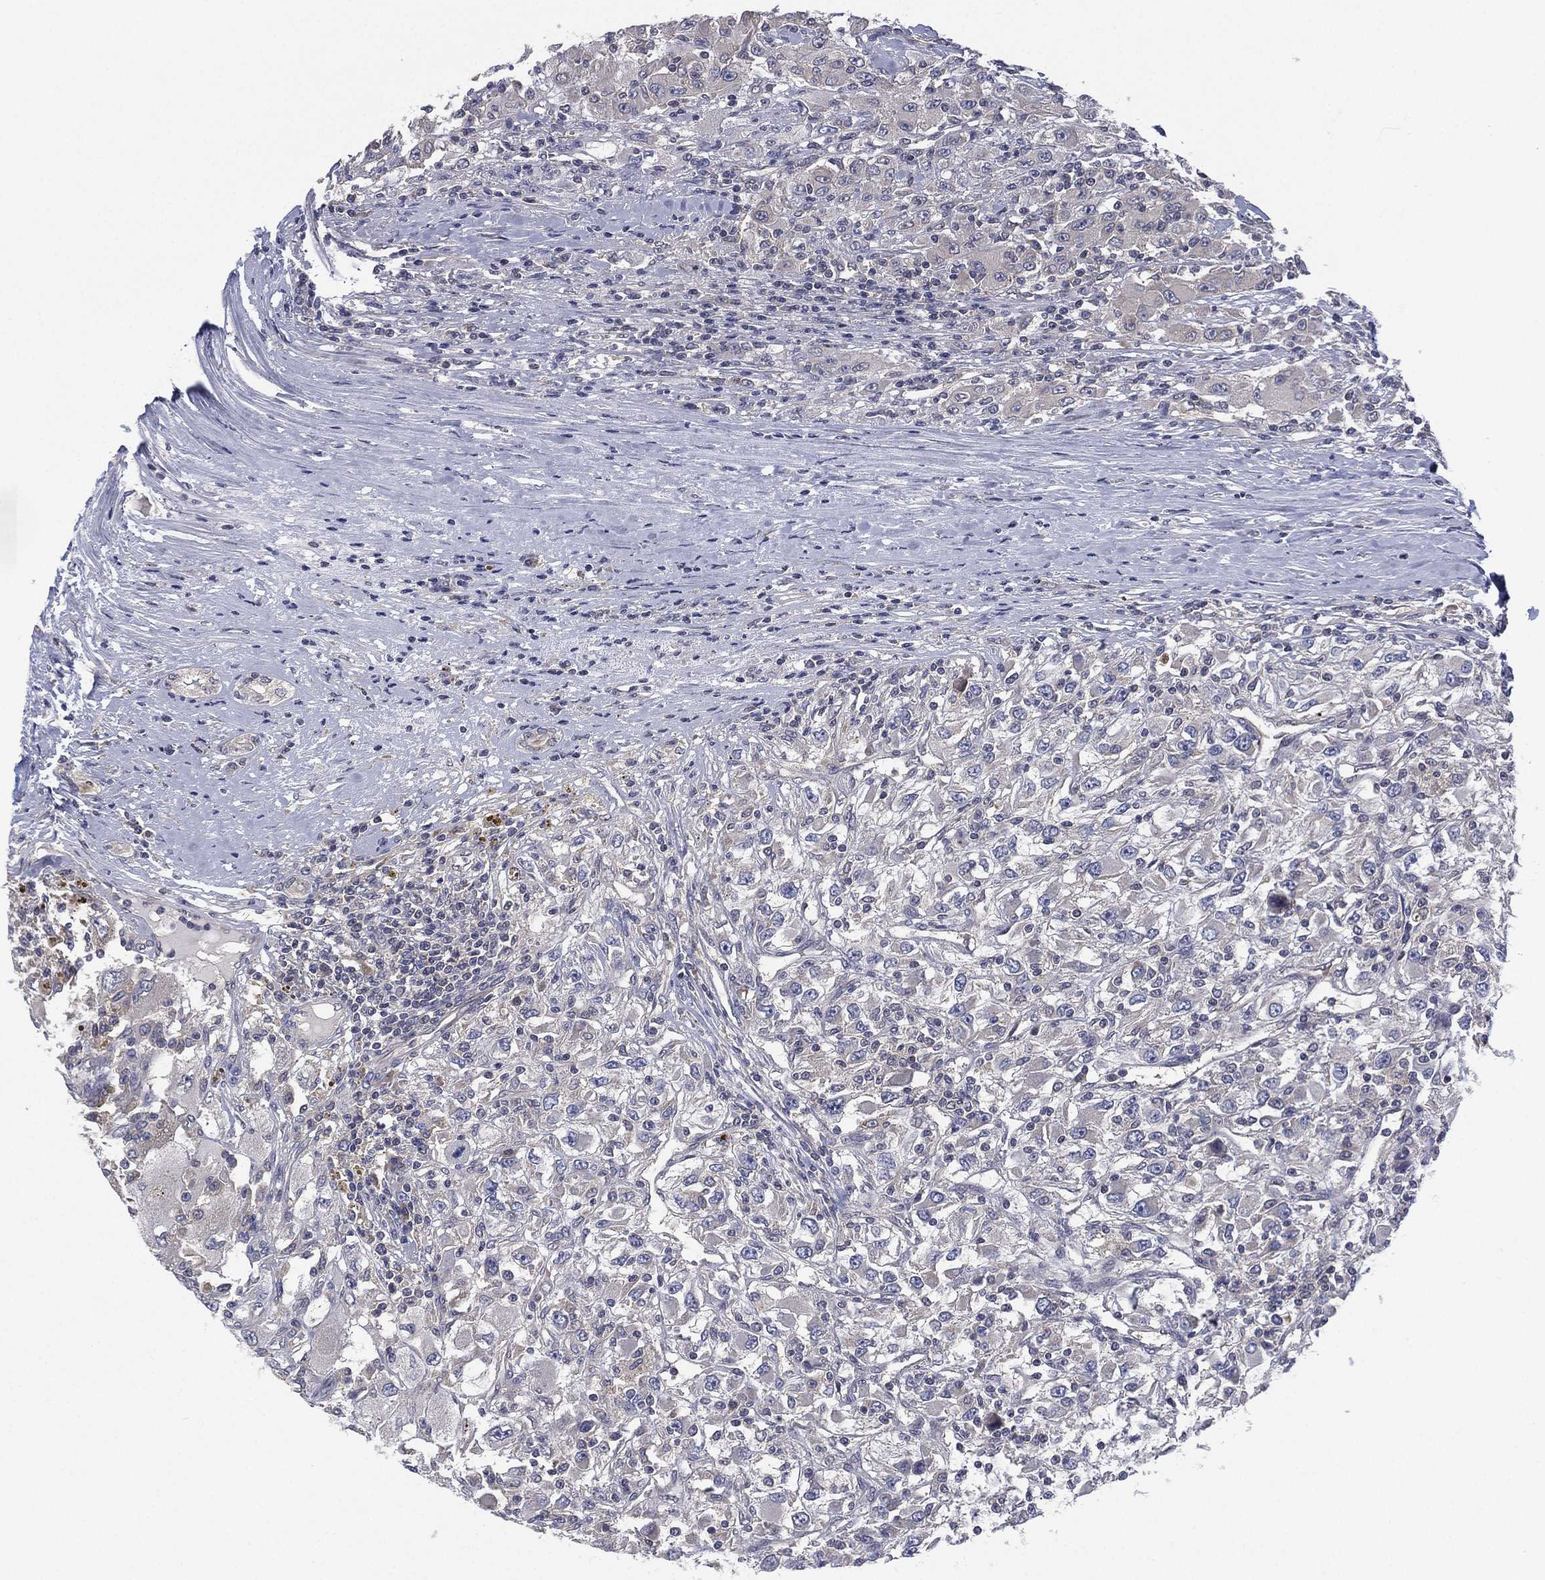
{"staining": {"intensity": "negative", "quantity": "none", "location": "none"}, "tissue": "renal cancer", "cell_type": "Tumor cells", "image_type": "cancer", "snomed": [{"axis": "morphology", "description": "Adenocarcinoma, NOS"}, {"axis": "topography", "description": "Kidney"}], "caption": "A high-resolution histopathology image shows IHC staining of renal cancer (adenocarcinoma), which reveals no significant expression in tumor cells. (DAB (3,3'-diaminobenzidine) IHC, high magnification).", "gene": "MPP7", "patient": {"sex": "female", "age": 67}}